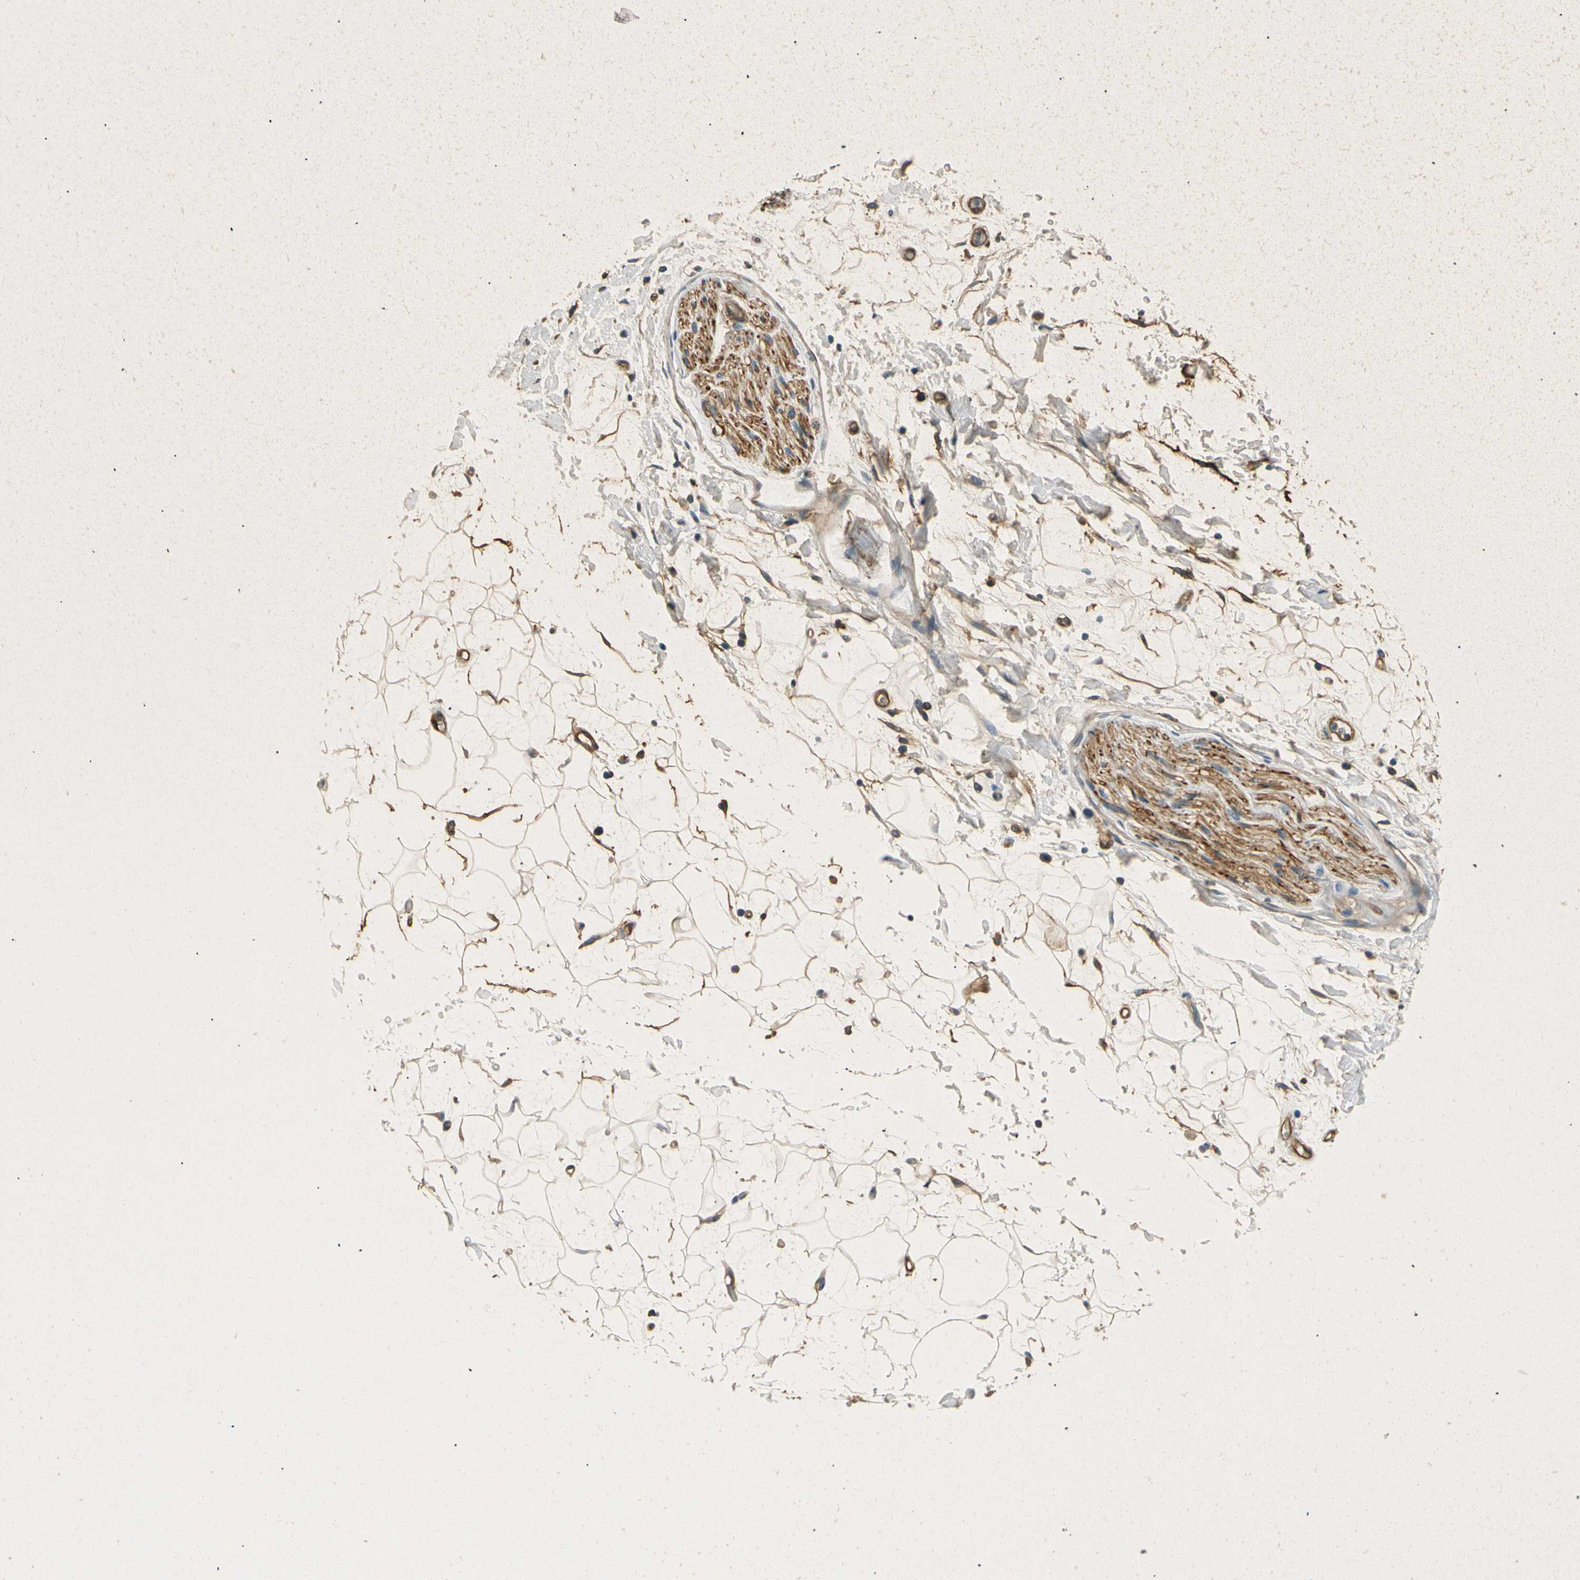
{"staining": {"intensity": "moderate", "quantity": ">75%", "location": "cytoplasmic/membranous"}, "tissue": "adipose tissue", "cell_type": "Adipocytes", "image_type": "normal", "snomed": [{"axis": "morphology", "description": "Normal tissue, NOS"}, {"axis": "topography", "description": "Soft tissue"}], "caption": "A micrograph of adipose tissue stained for a protein reveals moderate cytoplasmic/membranous brown staining in adipocytes. Ihc stains the protein in brown and the nuclei are stained blue.", "gene": "ENTPD1", "patient": {"sex": "male", "age": 72}}